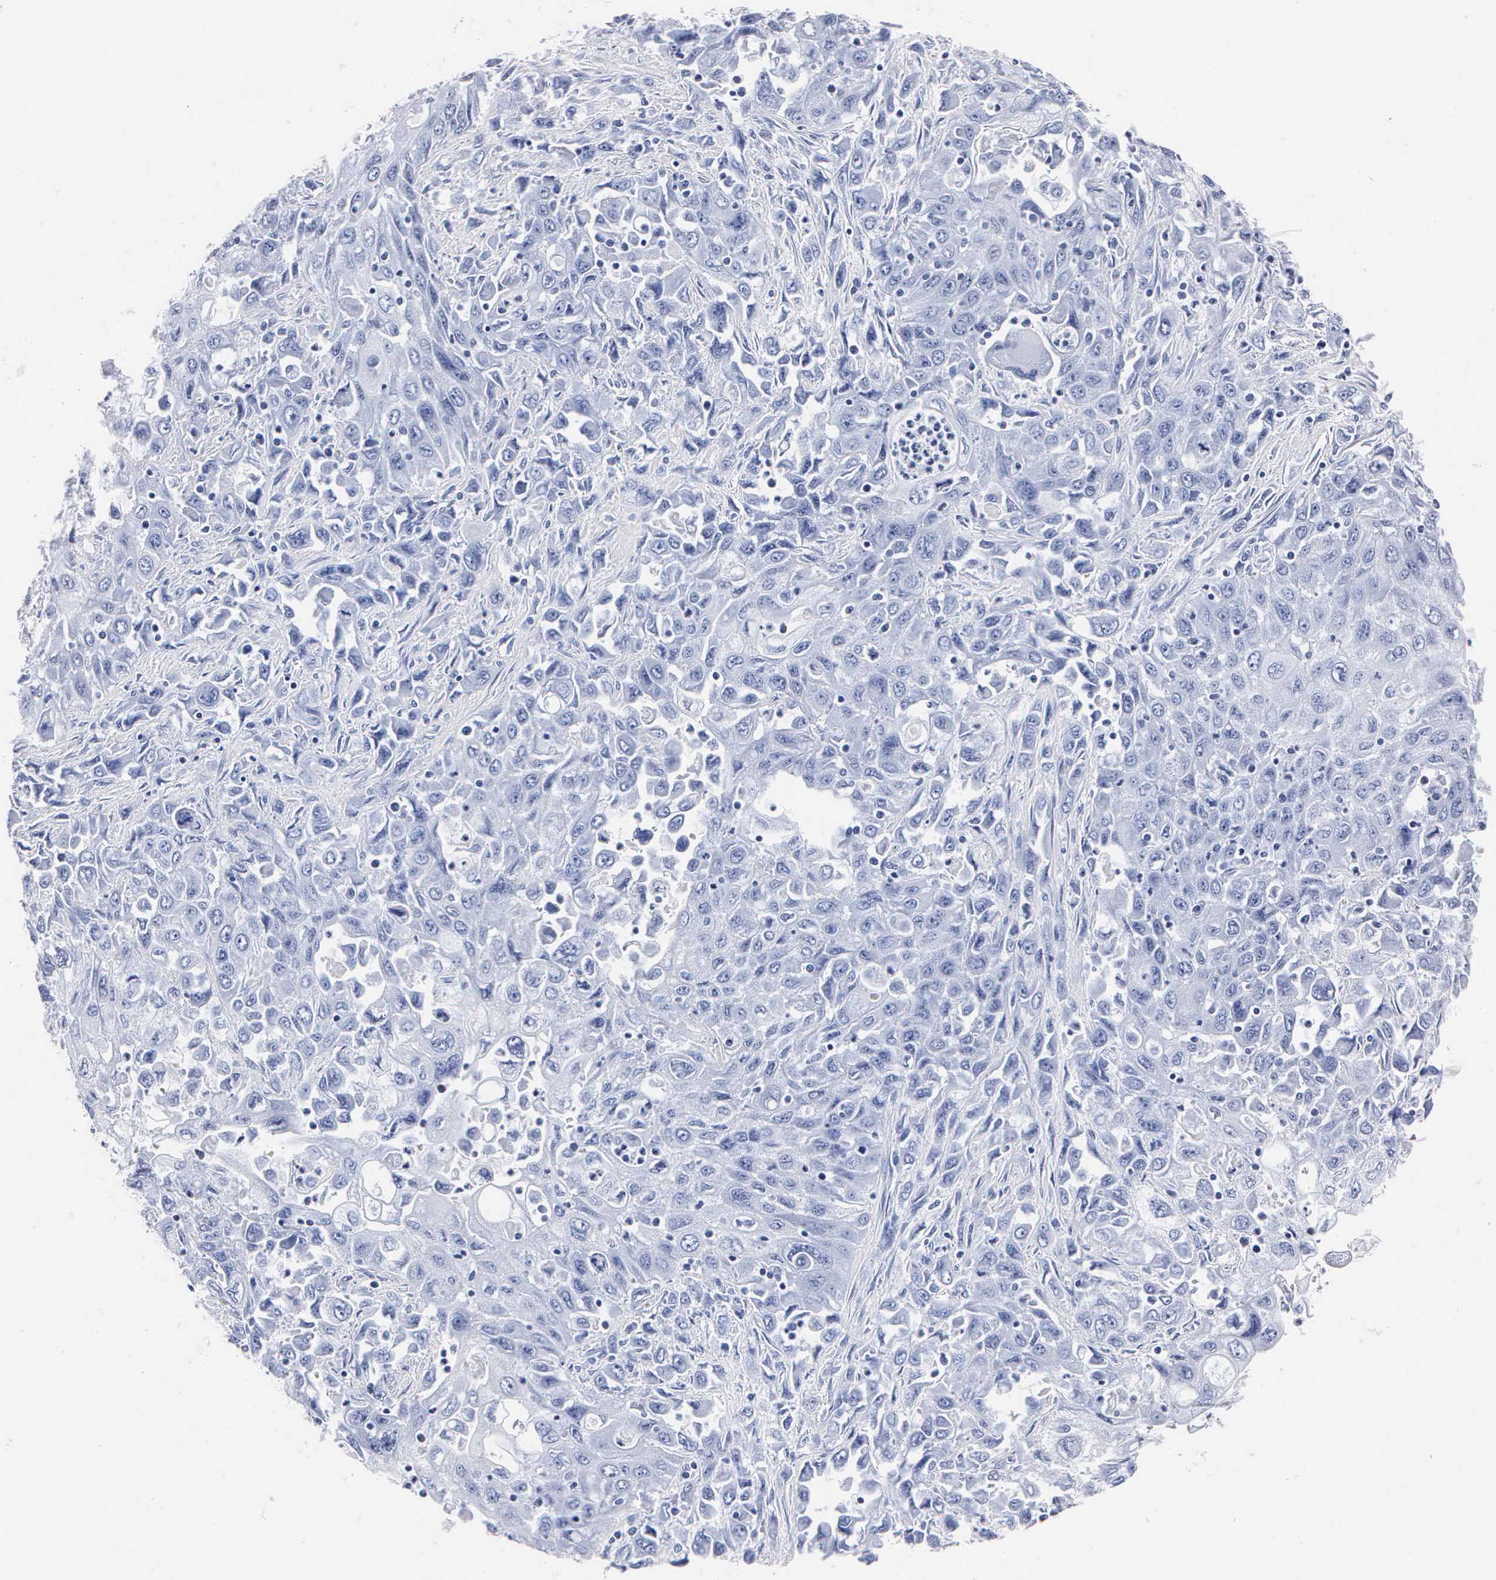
{"staining": {"intensity": "negative", "quantity": "none", "location": "none"}, "tissue": "pancreatic cancer", "cell_type": "Tumor cells", "image_type": "cancer", "snomed": [{"axis": "morphology", "description": "Adenocarcinoma, NOS"}, {"axis": "topography", "description": "Pancreas"}], "caption": "There is no significant staining in tumor cells of pancreatic adenocarcinoma.", "gene": "MB", "patient": {"sex": "male", "age": 70}}